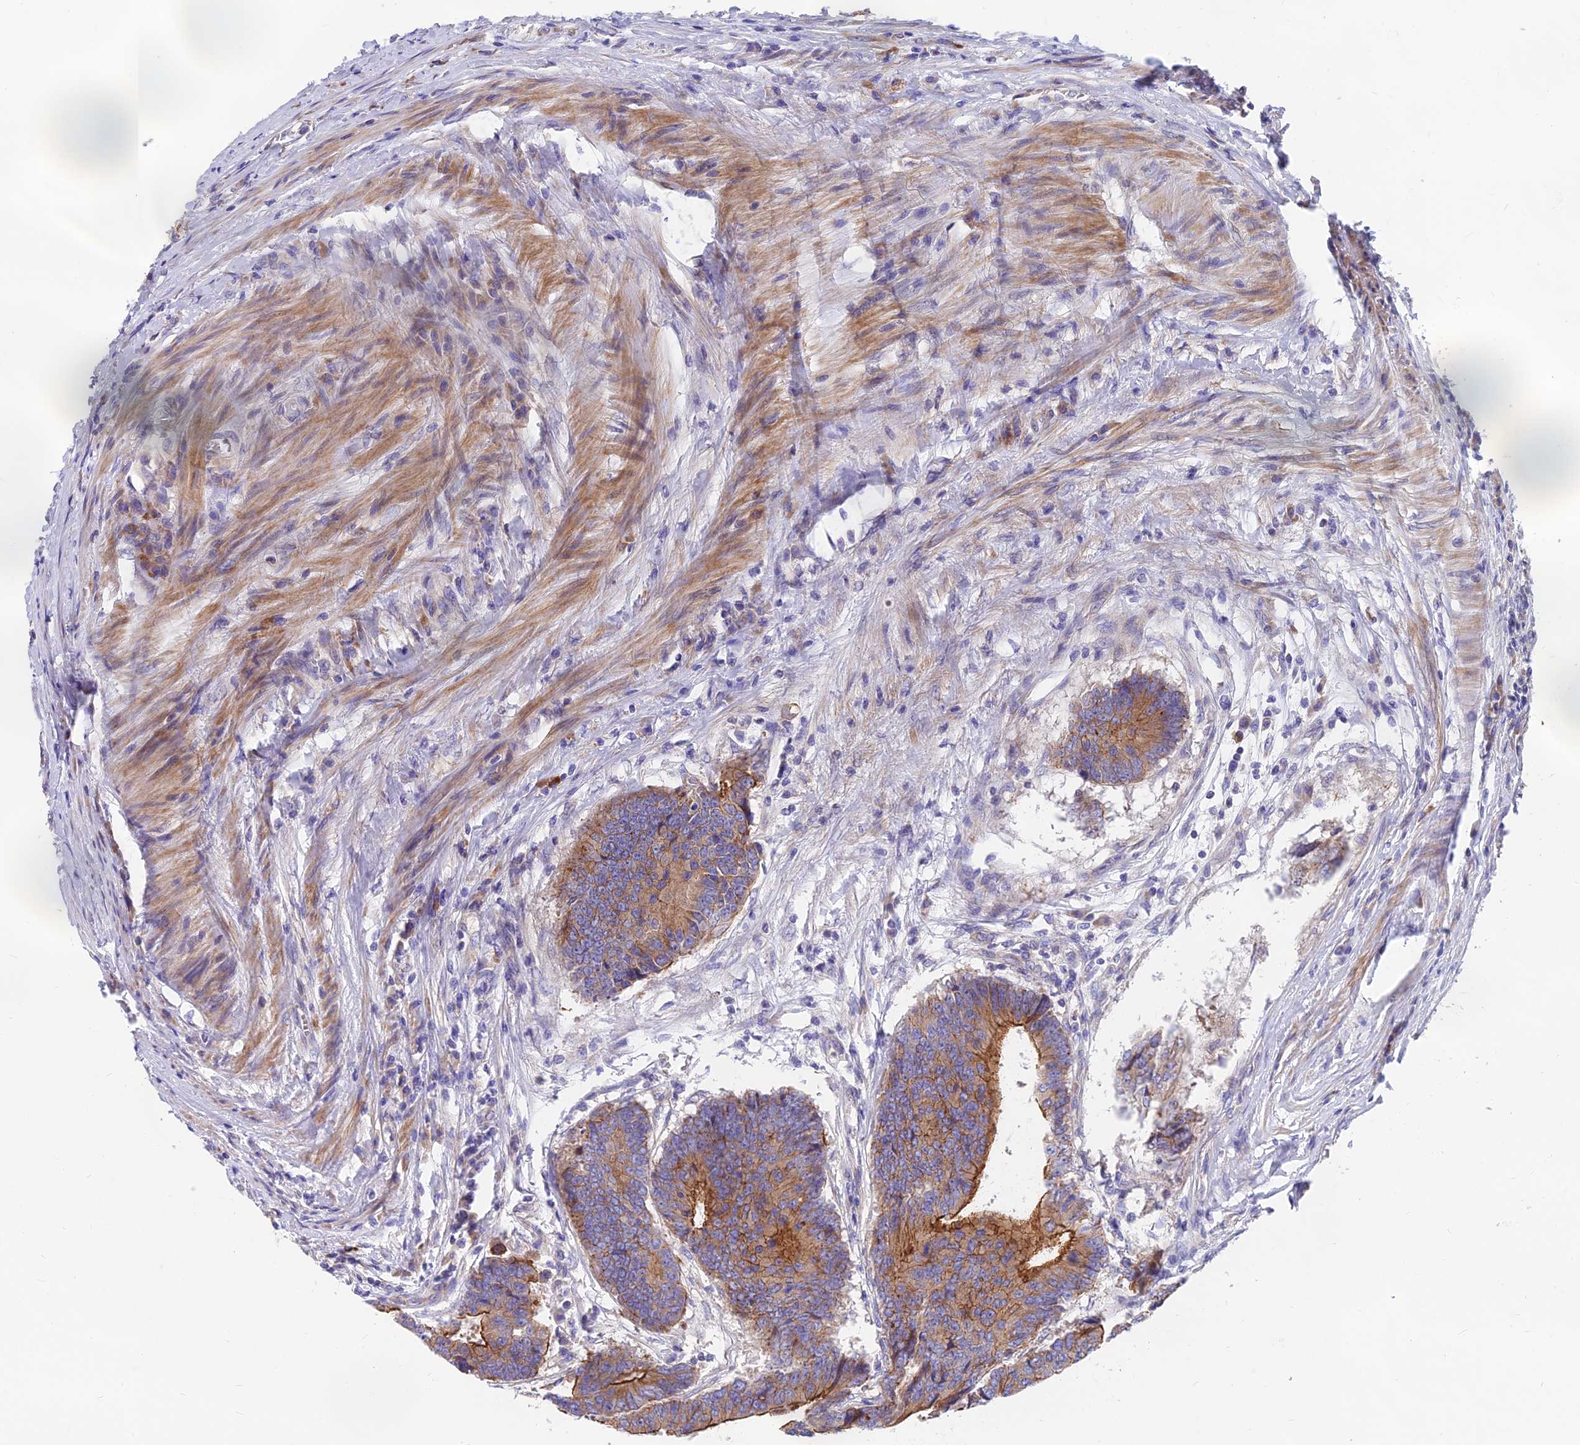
{"staining": {"intensity": "strong", "quantity": ">75%", "location": "cytoplasmic/membranous"}, "tissue": "colorectal cancer", "cell_type": "Tumor cells", "image_type": "cancer", "snomed": [{"axis": "morphology", "description": "Adenocarcinoma, NOS"}, {"axis": "topography", "description": "Rectum"}], "caption": "Strong cytoplasmic/membranous positivity is seen in approximately >75% of tumor cells in colorectal cancer (adenocarcinoma).", "gene": "MVB12A", "patient": {"sex": "male", "age": 84}}